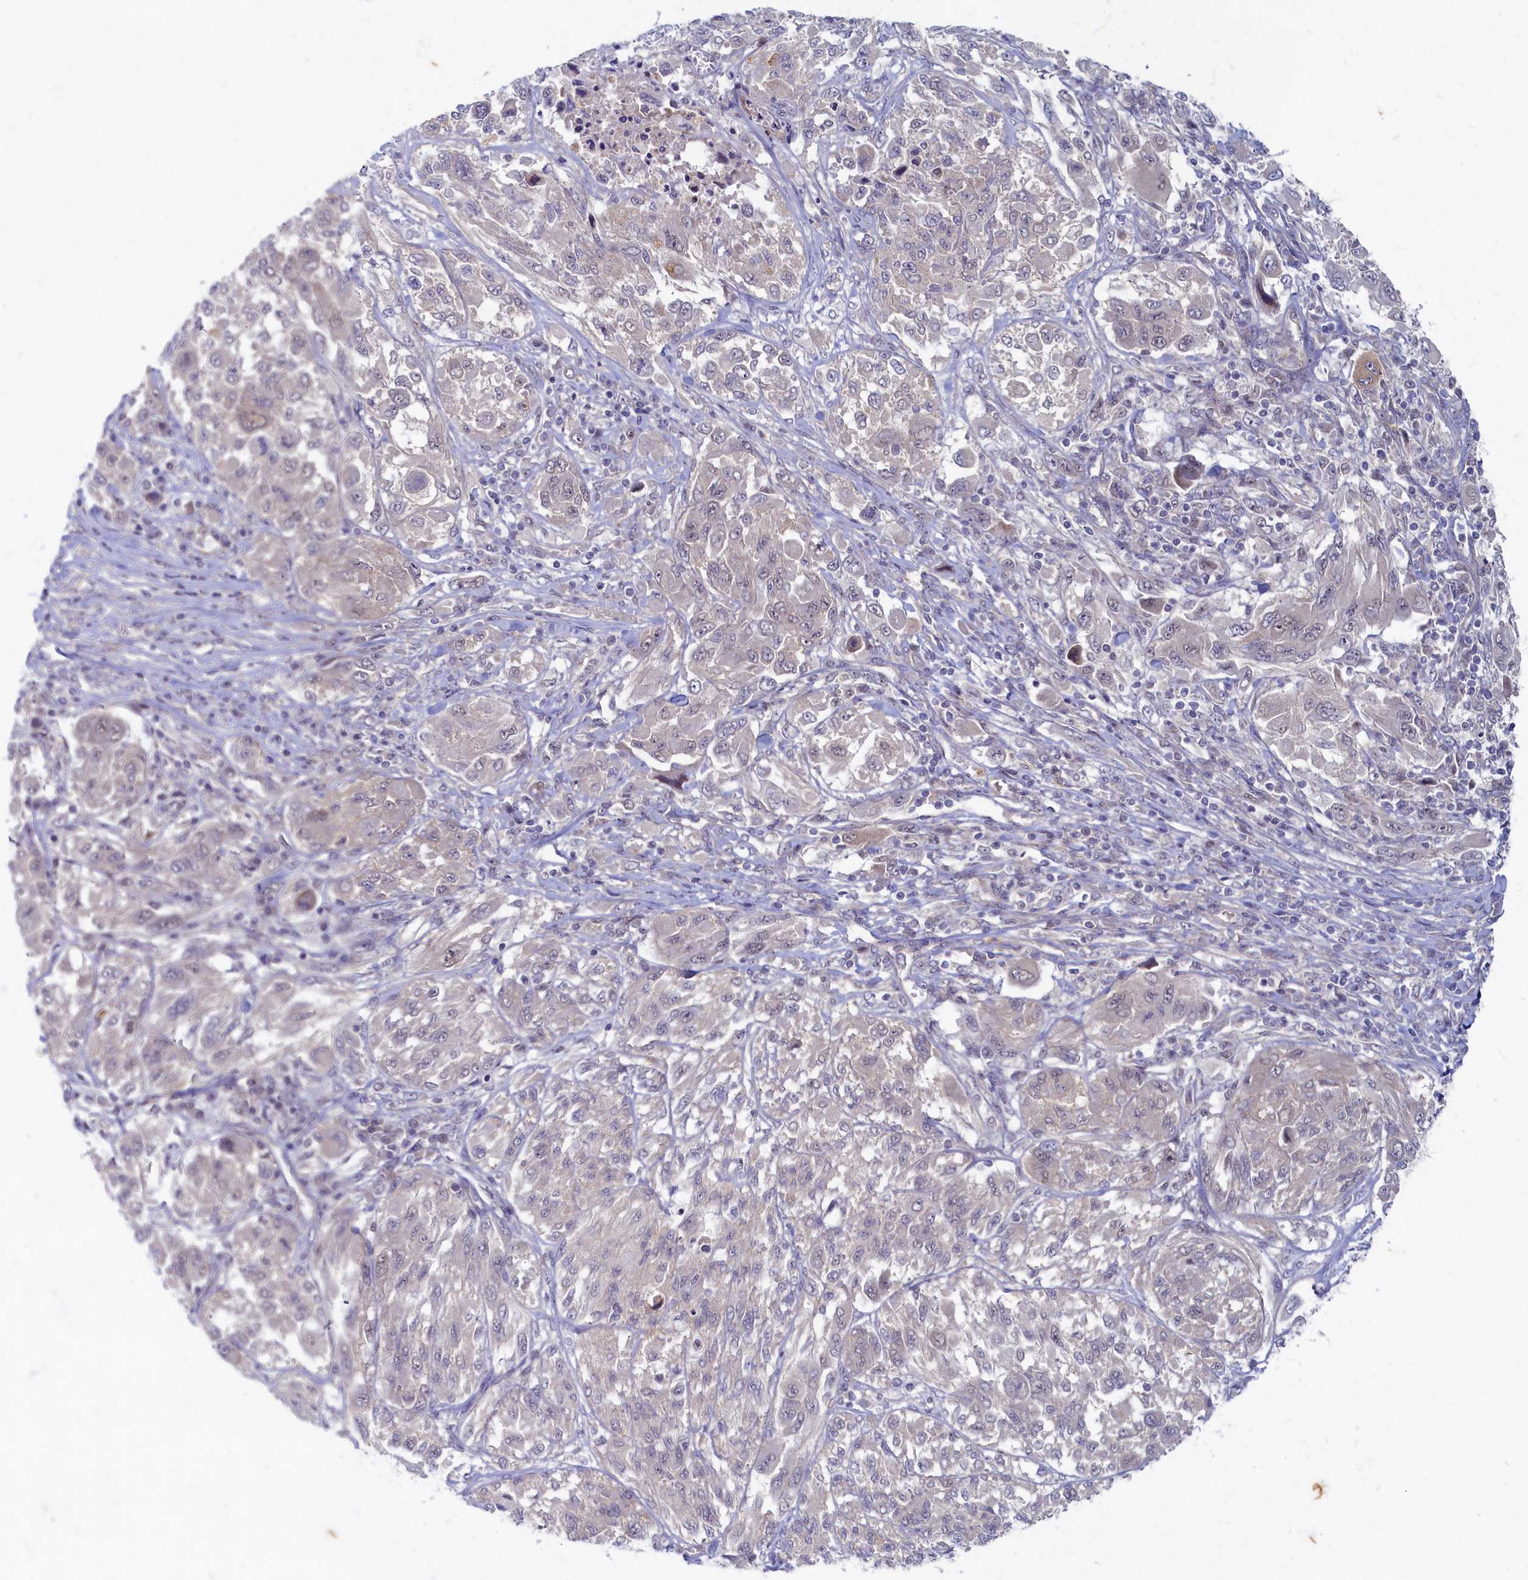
{"staining": {"intensity": "negative", "quantity": "none", "location": "none"}, "tissue": "melanoma", "cell_type": "Tumor cells", "image_type": "cancer", "snomed": [{"axis": "morphology", "description": "Malignant melanoma, NOS"}, {"axis": "topography", "description": "Skin"}], "caption": "Malignant melanoma stained for a protein using IHC displays no expression tumor cells.", "gene": "WDR59", "patient": {"sex": "female", "age": 91}}